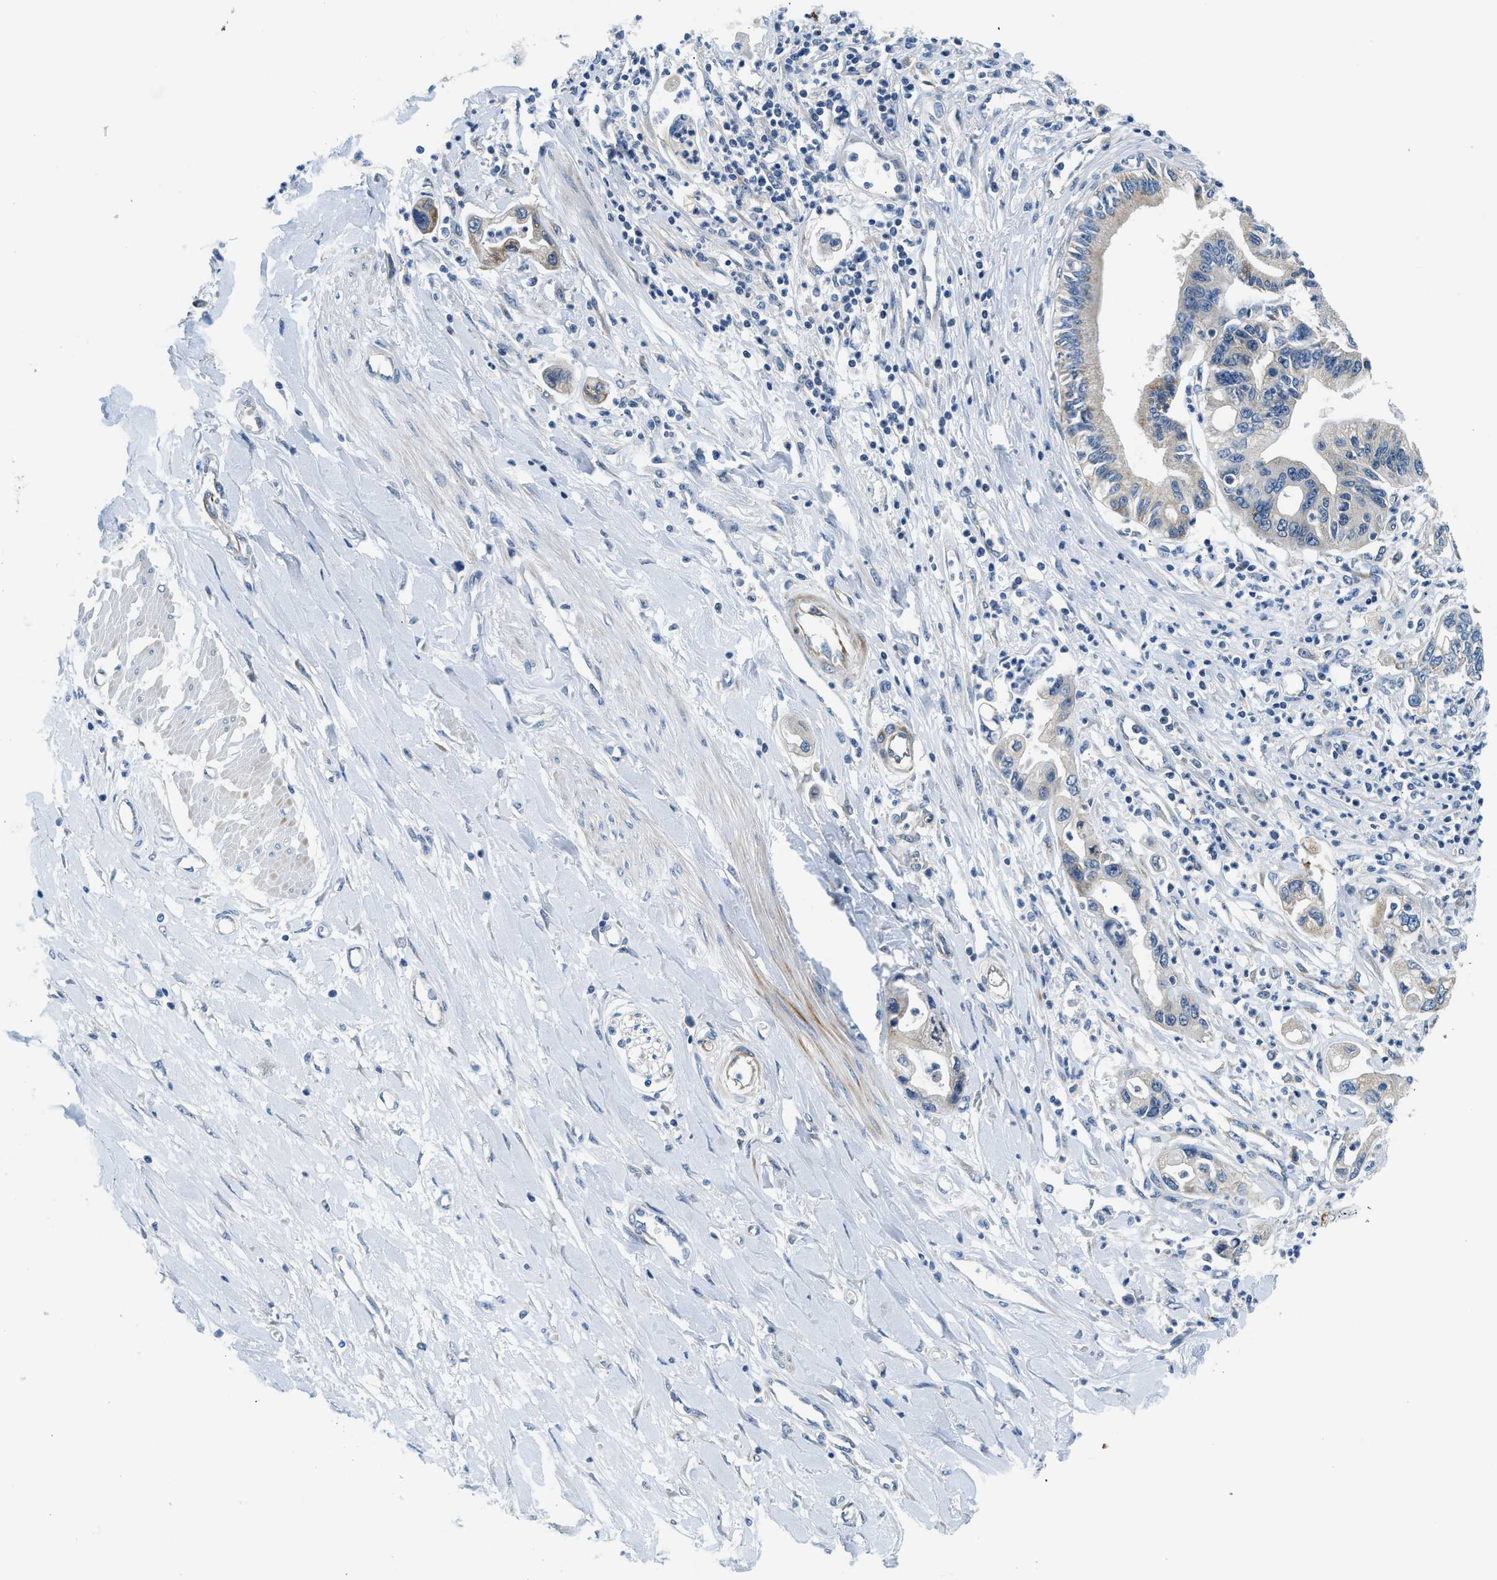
{"staining": {"intensity": "moderate", "quantity": "<25%", "location": "cytoplasmic/membranous"}, "tissue": "pancreatic cancer", "cell_type": "Tumor cells", "image_type": "cancer", "snomed": [{"axis": "morphology", "description": "Adenocarcinoma, NOS"}, {"axis": "topography", "description": "Pancreas"}], "caption": "An image of pancreatic adenocarcinoma stained for a protein reveals moderate cytoplasmic/membranous brown staining in tumor cells. The staining was performed using DAB (3,3'-diaminobenzidine) to visualize the protein expression in brown, while the nuclei were stained in blue with hematoxylin (Magnification: 20x).", "gene": "LPIN2", "patient": {"sex": "male", "age": 56}}